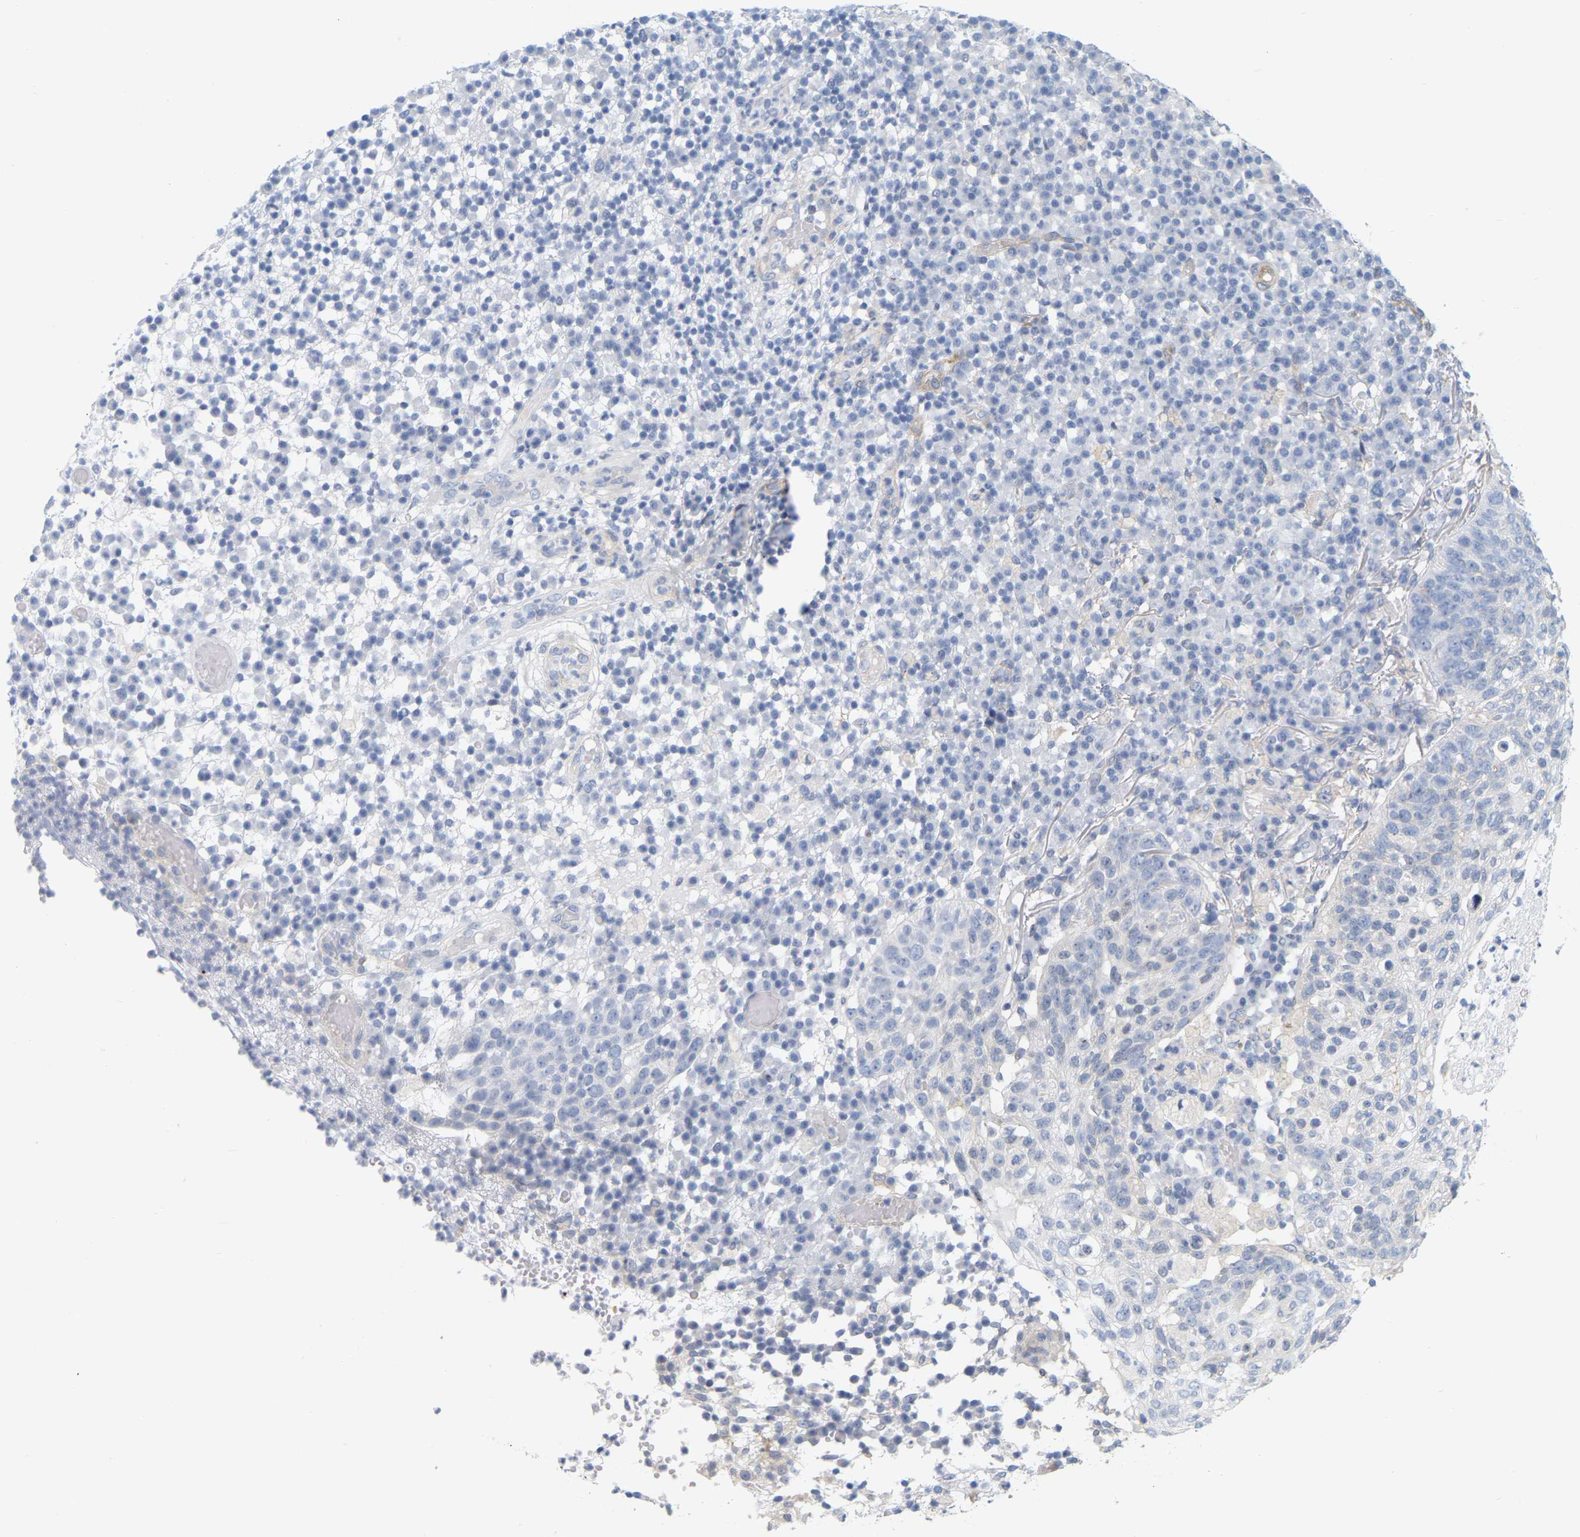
{"staining": {"intensity": "negative", "quantity": "none", "location": "none"}, "tissue": "skin cancer", "cell_type": "Tumor cells", "image_type": "cancer", "snomed": [{"axis": "morphology", "description": "Squamous cell carcinoma in situ, NOS"}, {"axis": "morphology", "description": "Squamous cell carcinoma, NOS"}, {"axis": "topography", "description": "Skin"}], "caption": "Immunohistochemistry of skin squamous cell carcinoma reveals no expression in tumor cells.", "gene": "RAPH1", "patient": {"sex": "male", "age": 93}}